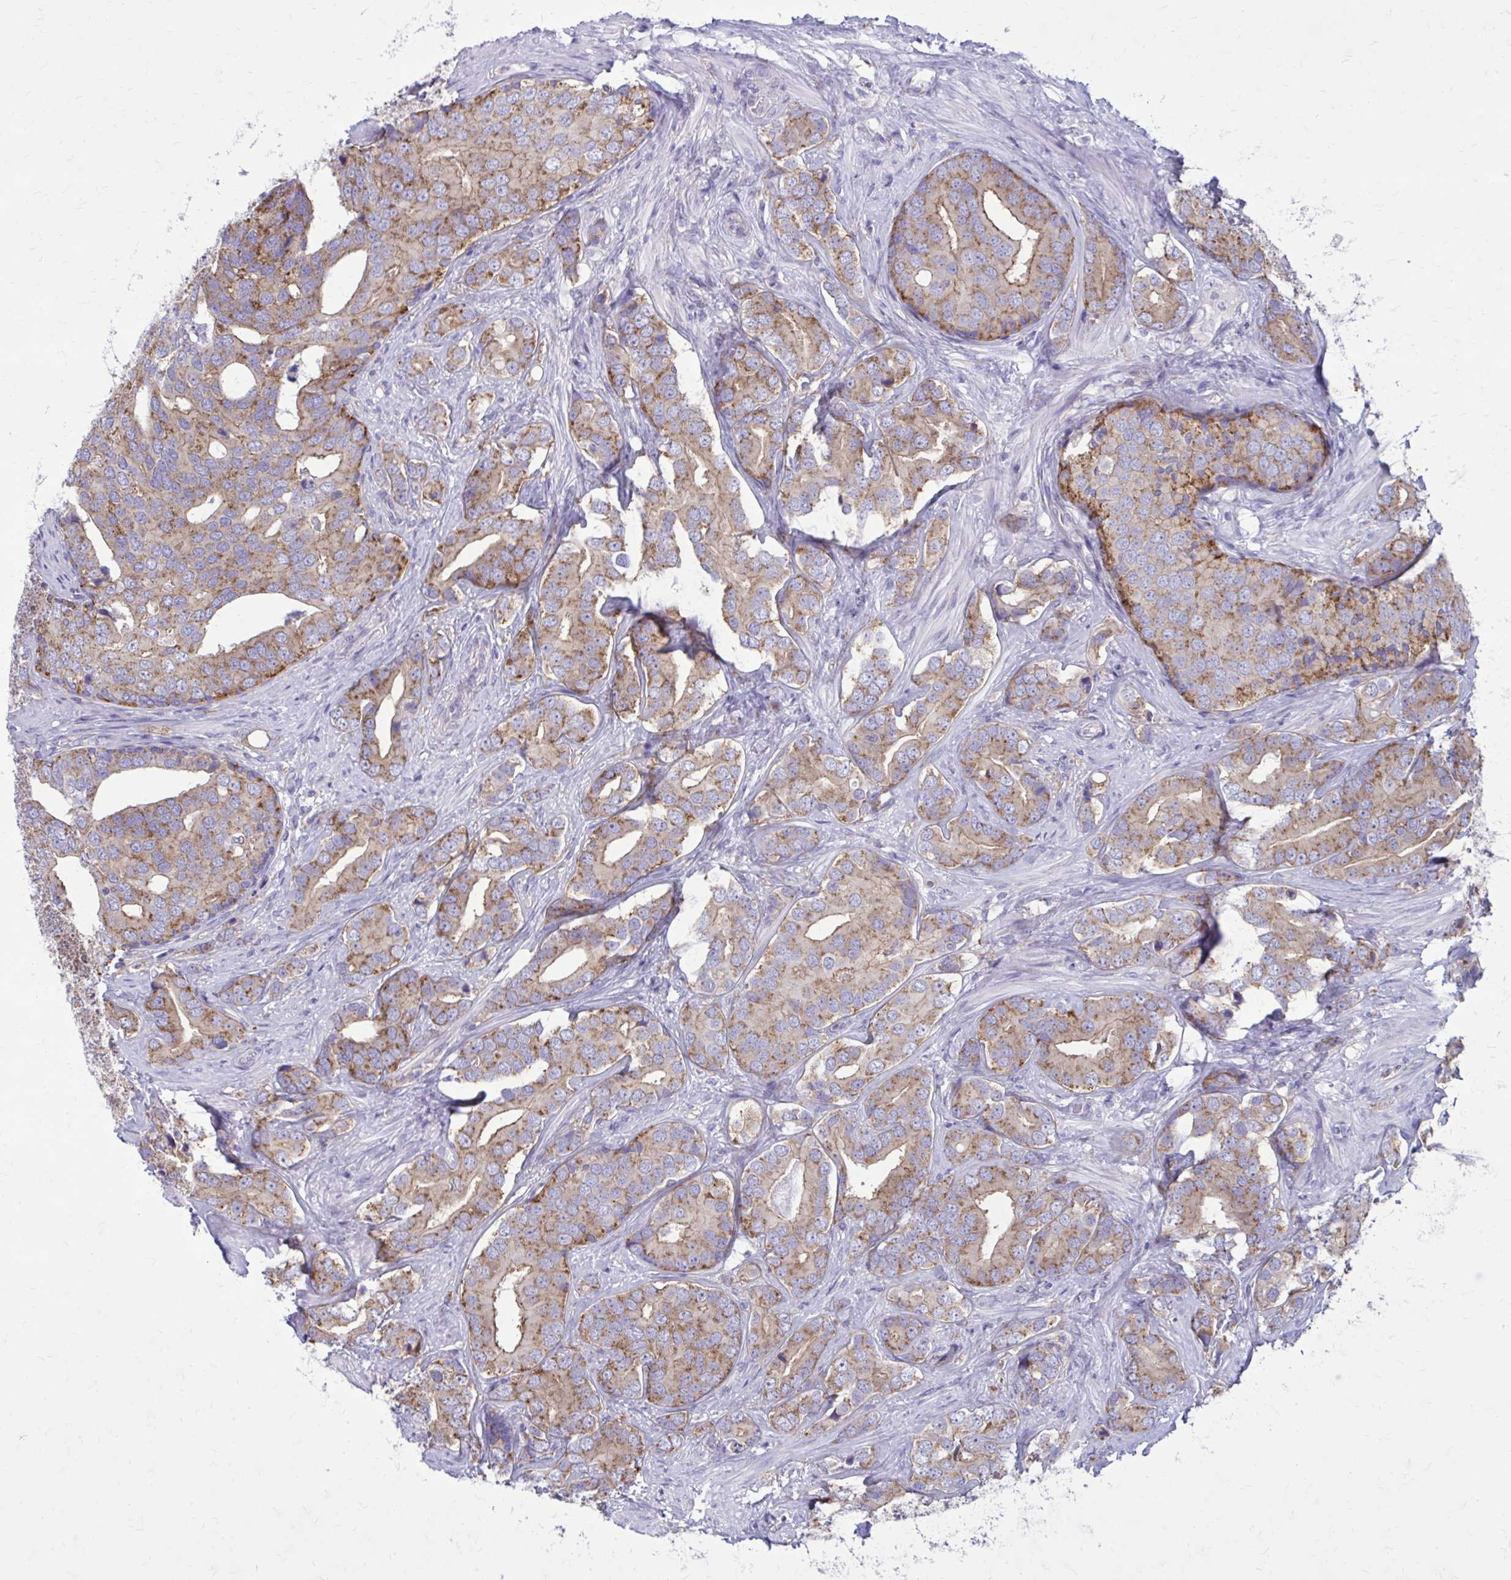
{"staining": {"intensity": "weak", "quantity": "25%-75%", "location": "cytoplasmic/membranous"}, "tissue": "prostate cancer", "cell_type": "Tumor cells", "image_type": "cancer", "snomed": [{"axis": "morphology", "description": "Adenocarcinoma, High grade"}, {"axis": "topography", "description": "Prostate"}], "caption": "Brown immunohistochemical staining in human adenocarcinoma (high-grade) (prostate) shows weak cytoplasmic/membranous staining in about 25%-75% of tumor cells. The protein is shown in brown color, while the nuclei are stained blue.", "gene": "CLTA", "patient": {"sex": "male", "age": 62}}